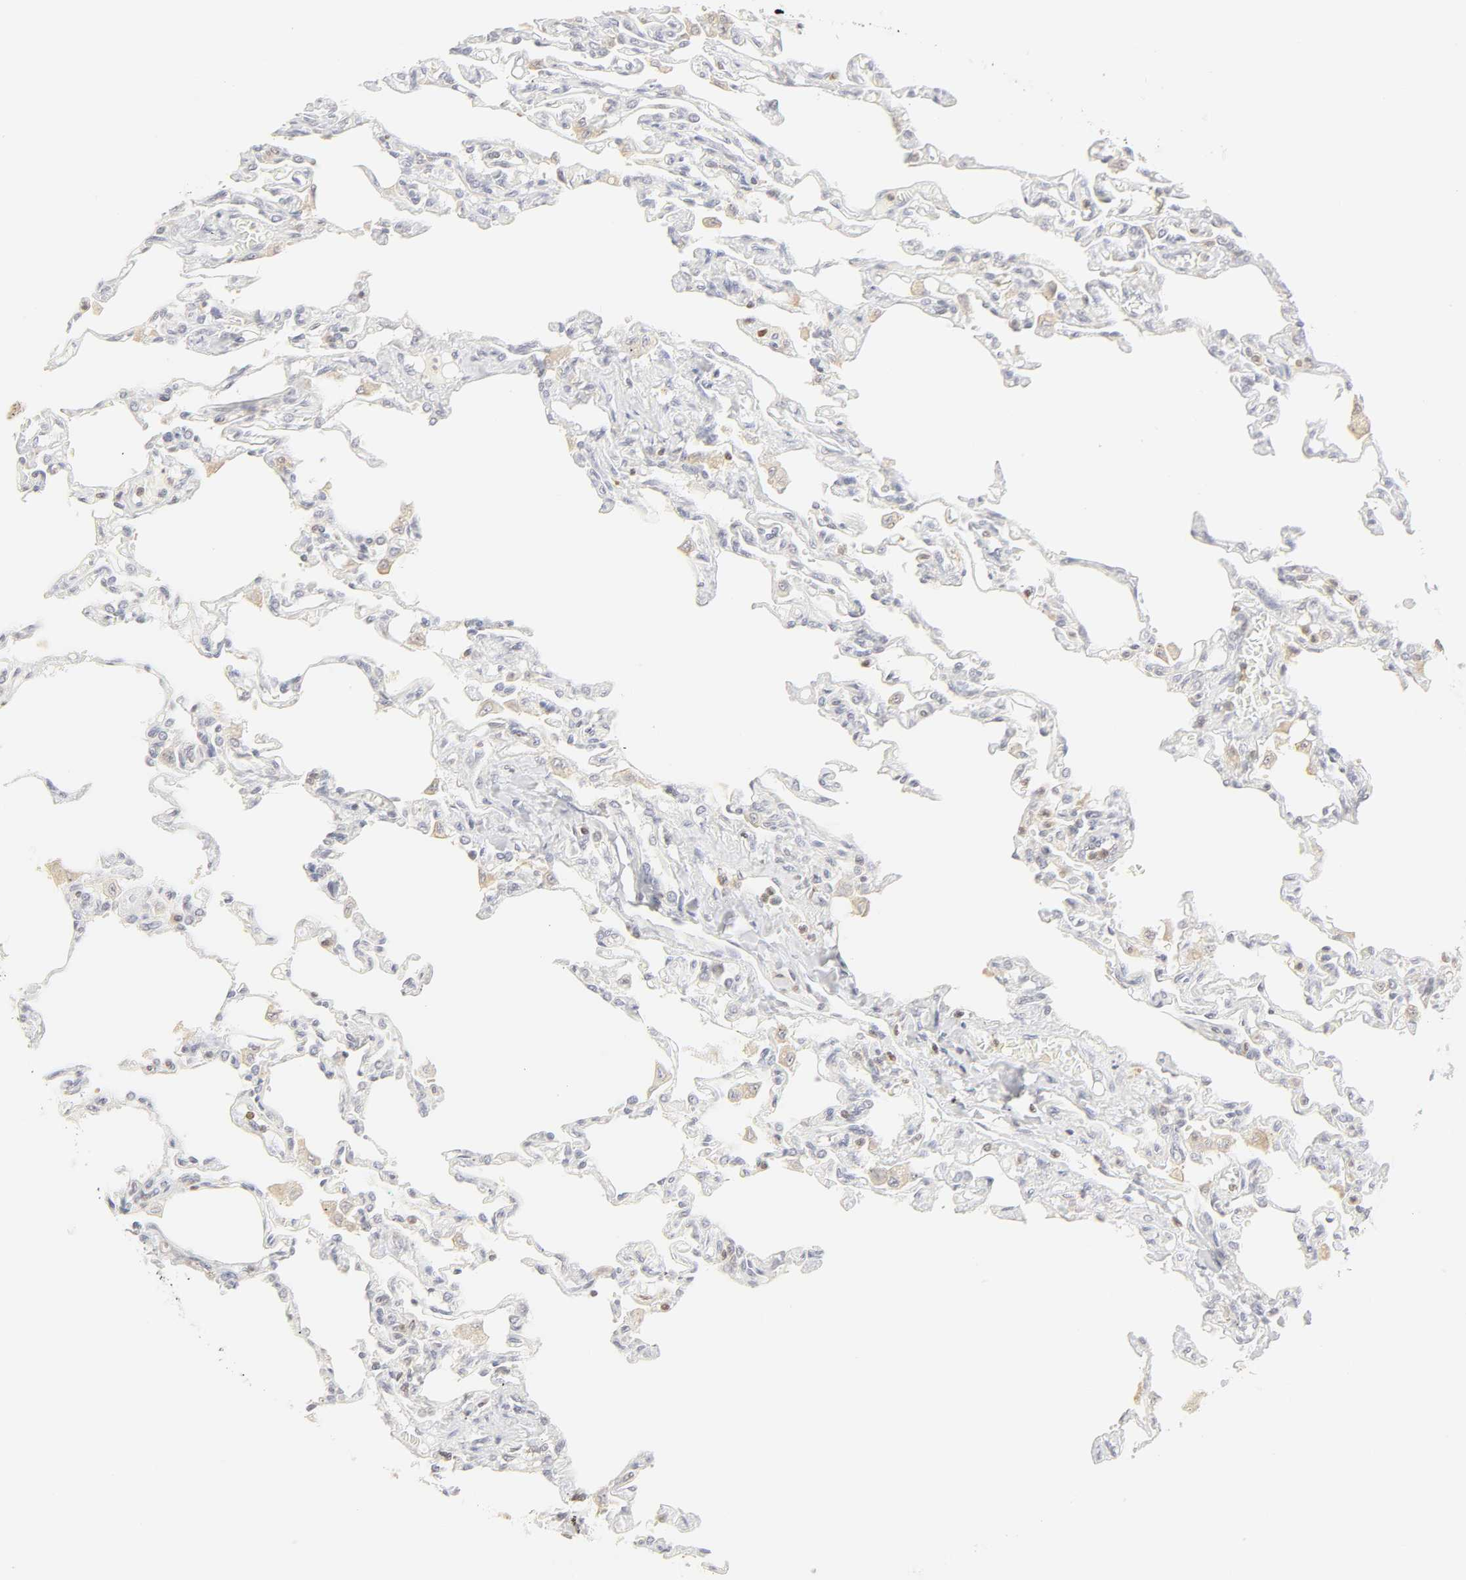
{"staining": {"intensity": "weak", "quantity": "<25%", "location": "cytoplasmic/membranous"}, "tissue": "lung", "cell_type": "Alveolar cells", "image_type": "normal", "snomed": [{"axis": "morphology", "description": "Normal tissue, NOS"}, {"axis": "topography", "description": "Lung"}], "caption": "Immunohistochemistry (IHC) of benign lung displays no positivity in alveolar cells. The staining was performed using DAB (3,3'-diaminobenzidine) to visualize the protein expression in brown, while the nuclei were stained in blue with hematoxylin (Magnification: 20x).", "gene": "KIF2A", "patient": {"sex": "male", "age": 21}}